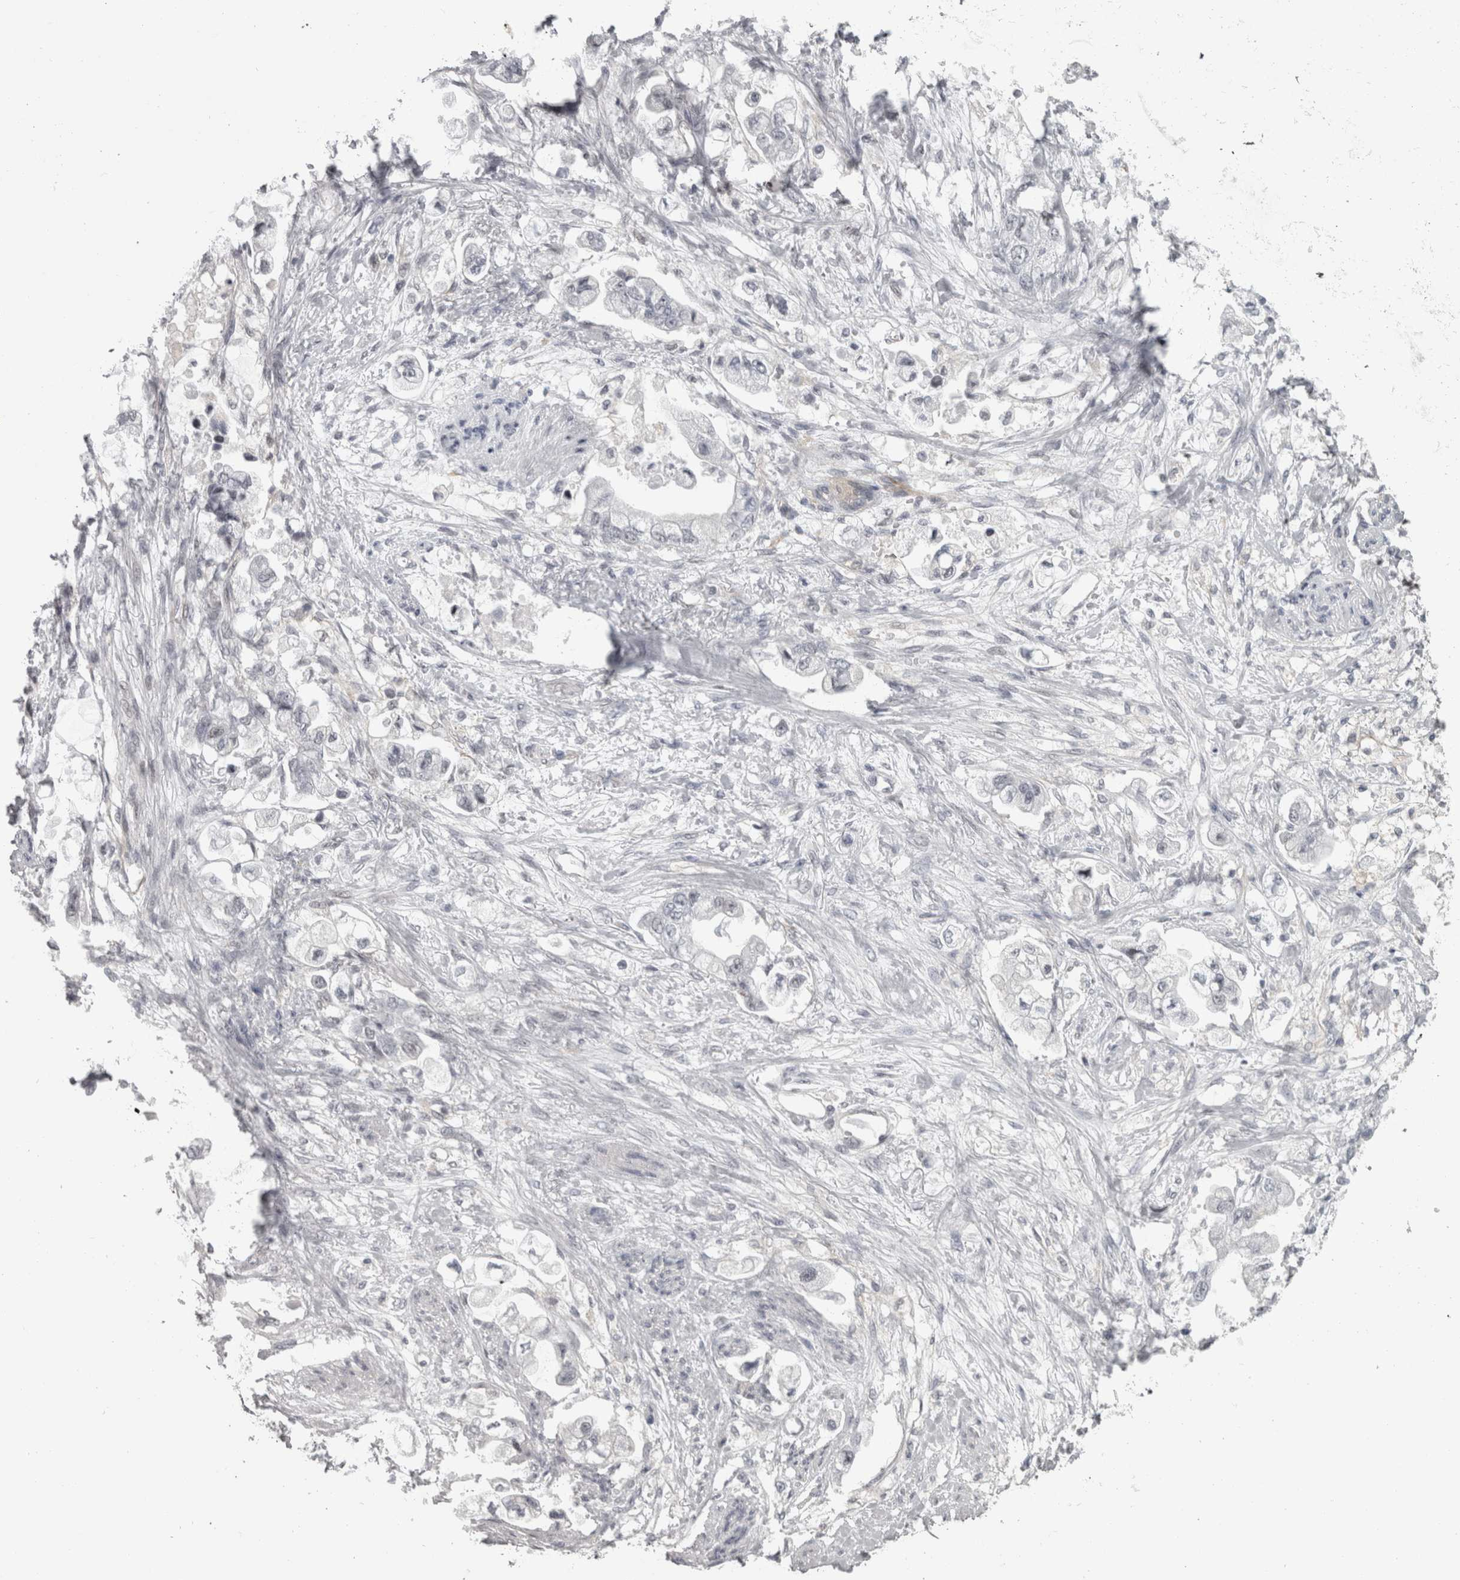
{"staining": {"intensity": "negative", "quantity": "none", "location": "none"}, "tissue": "stomach cancer", "cell_type": "Tumor cells", "image_type": "cancer", "snomed": [{"axis": "morphology", "description": "Adenocarcinoma, NOS"}, {"axis": "topography", "description": "Stomach"}], "caption": "Human stomach cancer (adenocarcinoma) stained for a protein using immunohistochemistry (IHC) demonstrates no positivity in tumor cells.", "gene": "PPP1R12B", "patient": {"sex": "male", "age": 62}}